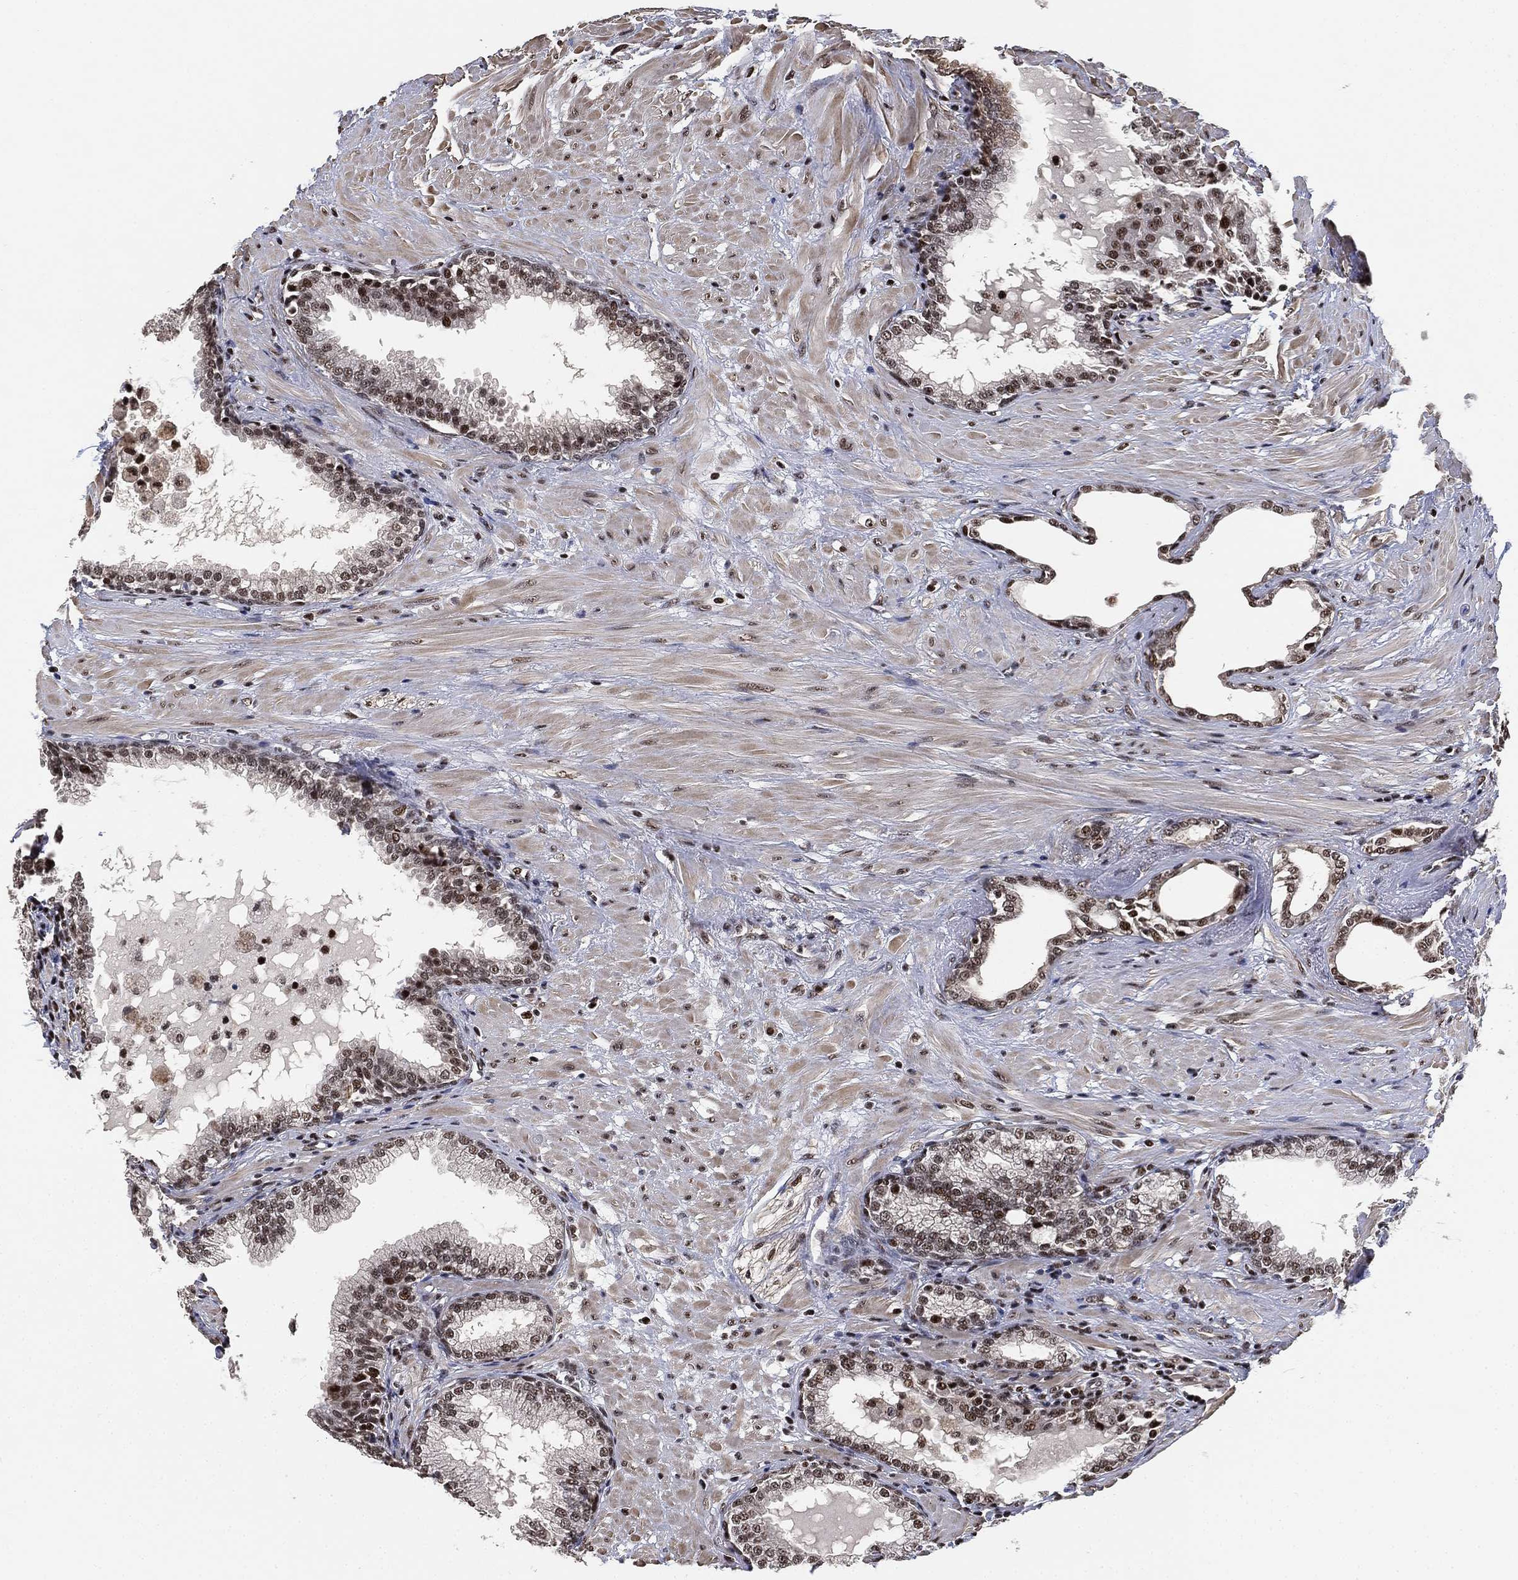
{"staining": {"intensity": "strong", "quantity": "25%-75%", "location": "nuclear"}, "tissue": "prostate", "cell_type": "Glandular cells", "image_type": "normal", "snomed": [{"axis": "morphology", "description": "Normal tissue, NOS"}, {"axis": "topography", "description": "Prostate"}], "caption": "IHC image of unremarkable prostate stained for a protein (brown), which shows high levels of strong nuclear expression in approximately 25%-75% of glandular cells.", "gene": "ZSCAN30", "patient": {"sex": "male", "age": 64}}